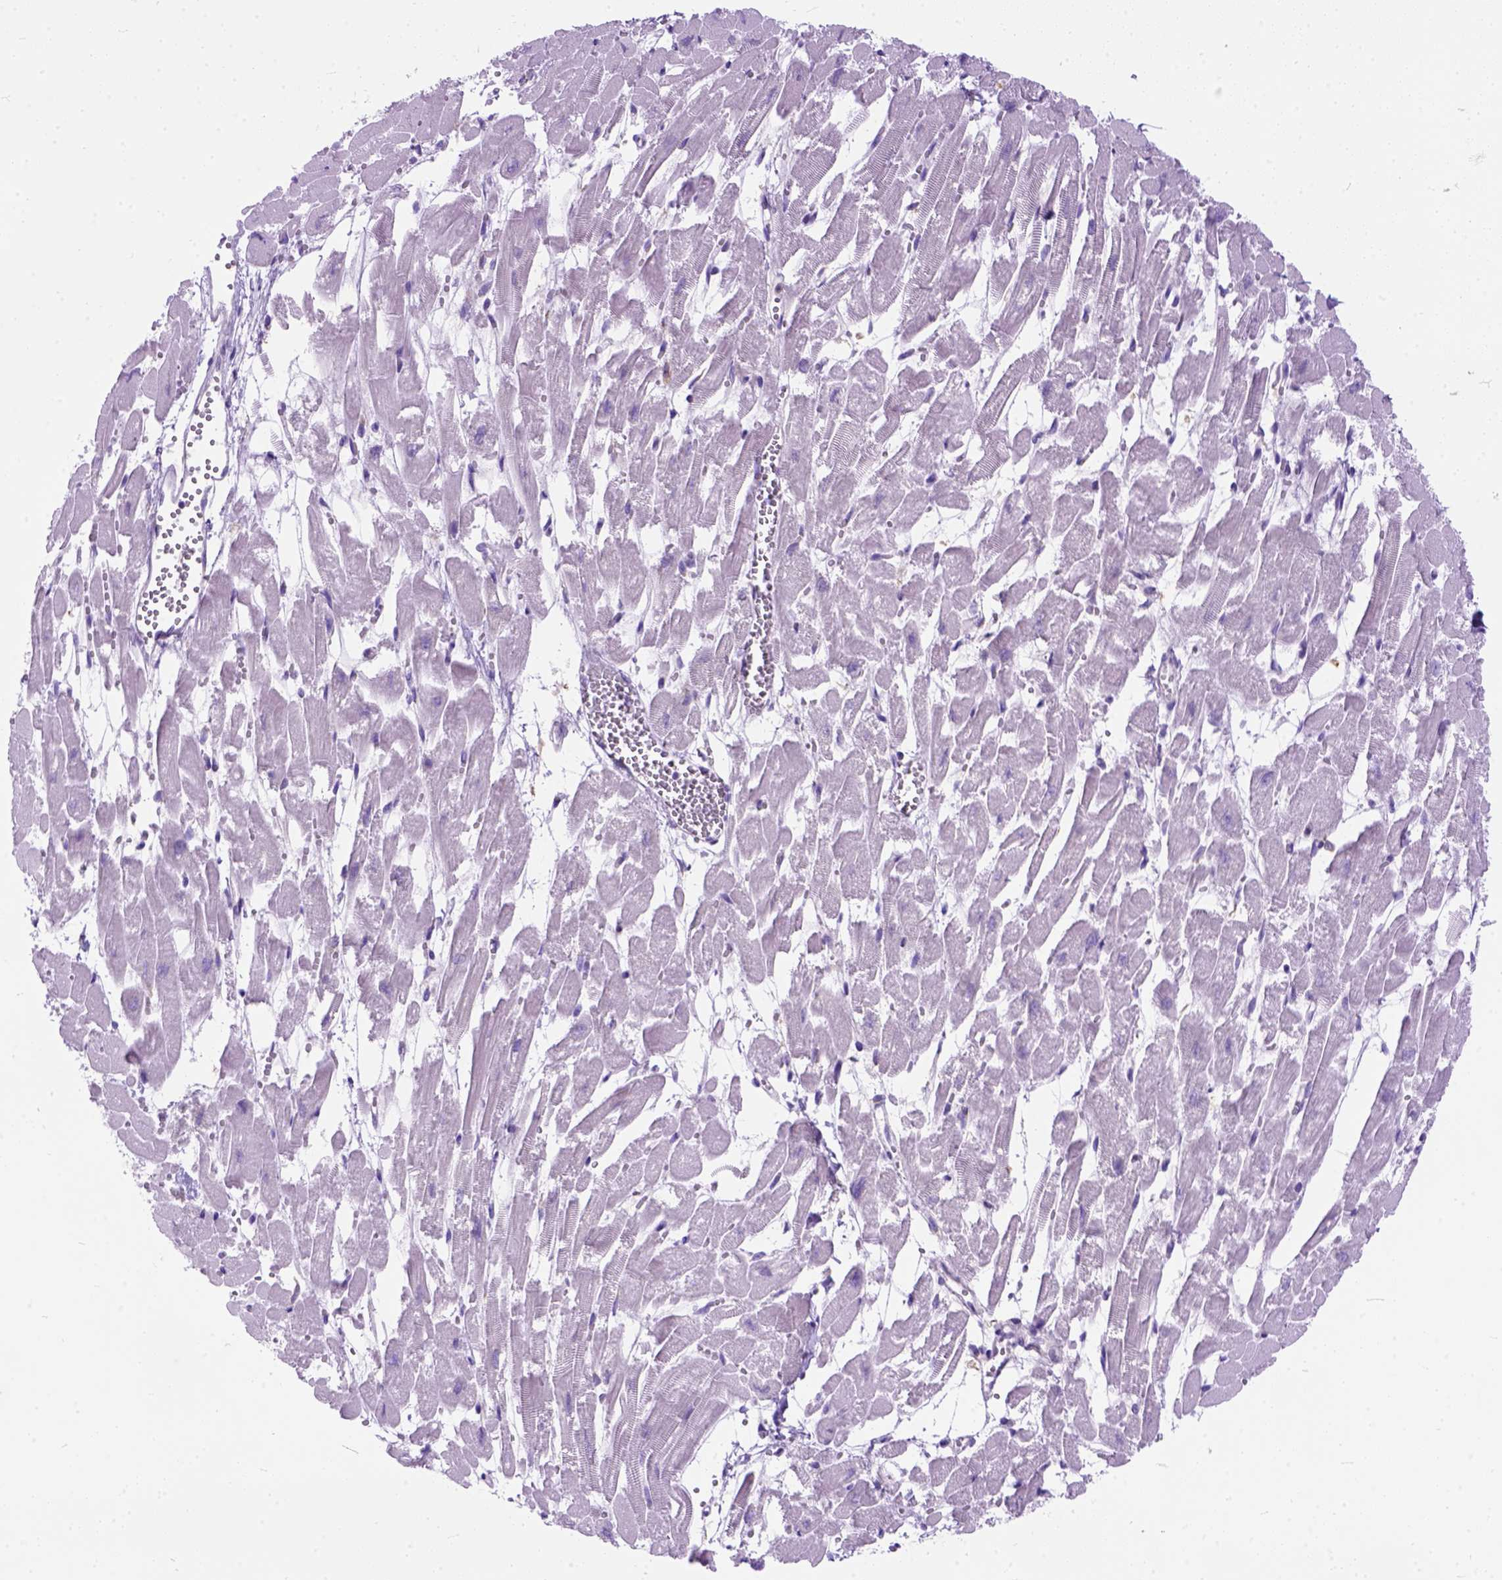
{"staining": {"intensity": "negative", "quantity": "none", "location": "none"}, "tissue": "heart muscle", "cell_type": "Cardiomyocytes", "image_type": "normal", "snomed": [{"axis": "morphology", "description": "Normal tissue, NOS"}, {"axis": "topography", "description": "Heart"}], "caption": "Heart muscle stained for a protein using immunohistochemistry exhibits no positivity cardiomyocytes.", "gene": "PLK4", "patient": {"sex": "female", "age": 52}}